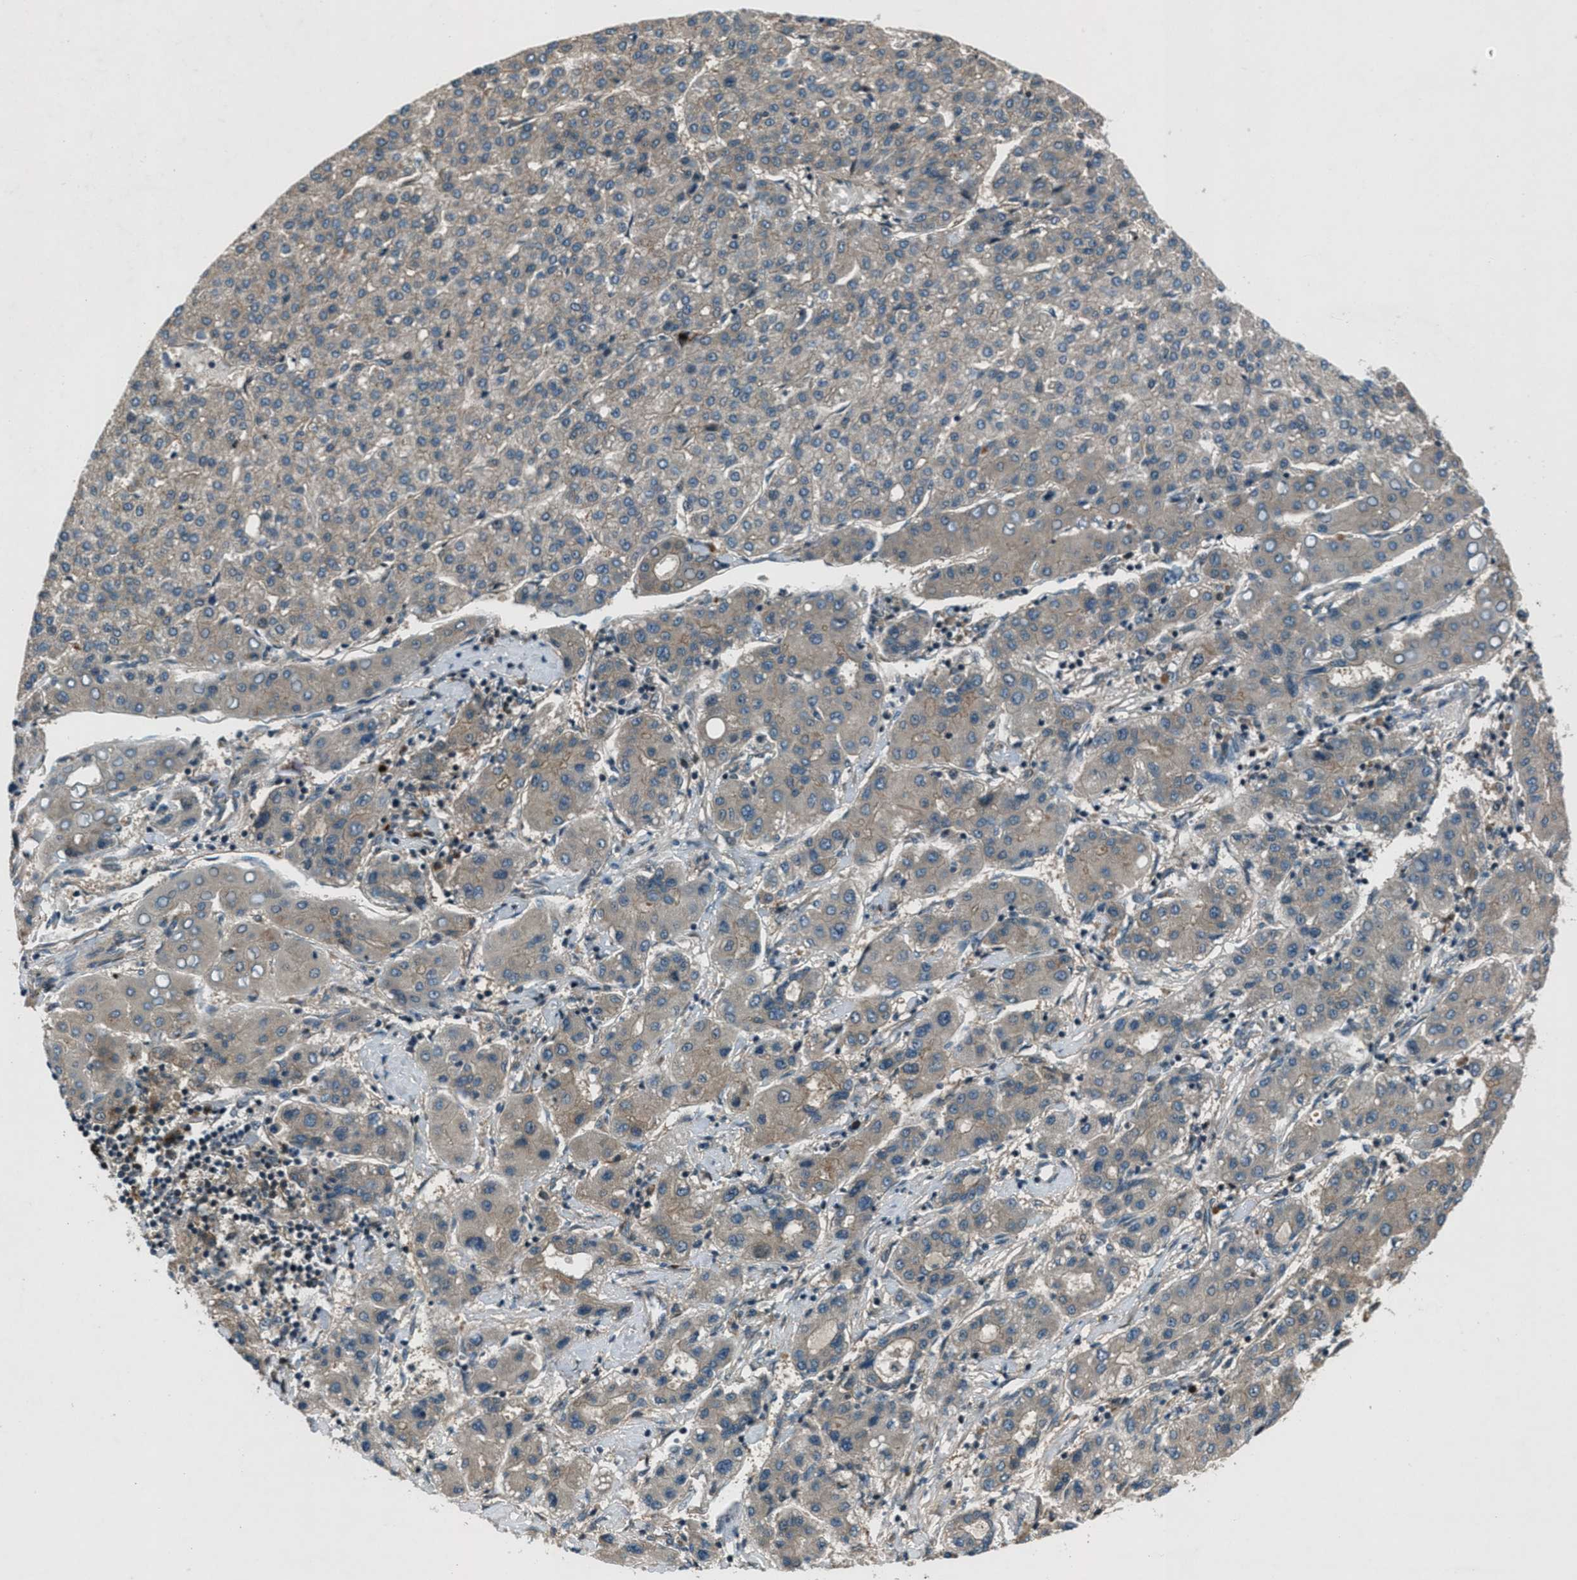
{"staining": {"intensity": "weak", "quantity": "25%-75%", "location": "cytoplasmic/membranous"}, "tissue": "liver cancer", "cell_type": "Tumor cells", "image_type": "cancer", "snomed": [{"axis": "morphology", "description": "Carcinoma, Hepatocellular, NOS"}, {"axis": "topography", "description": "Liver"}], "caption": "Immunohistochemistry staining of liver cancer (hepatocellular carcinoma), which shows low levels of weak cytoplasmic/membranous positivity in about 25%-75% of tumor cells indicating weak cytoplasmic/membranous protein positivity. The staining was performed using DAB (3,3'-diaminobenzidine) (brown) for protein detection and nuclei were counterstained in hematoxylin (blue).", "gene": "EPSTI1", "patient": {"sex": "male", "age": 65}}